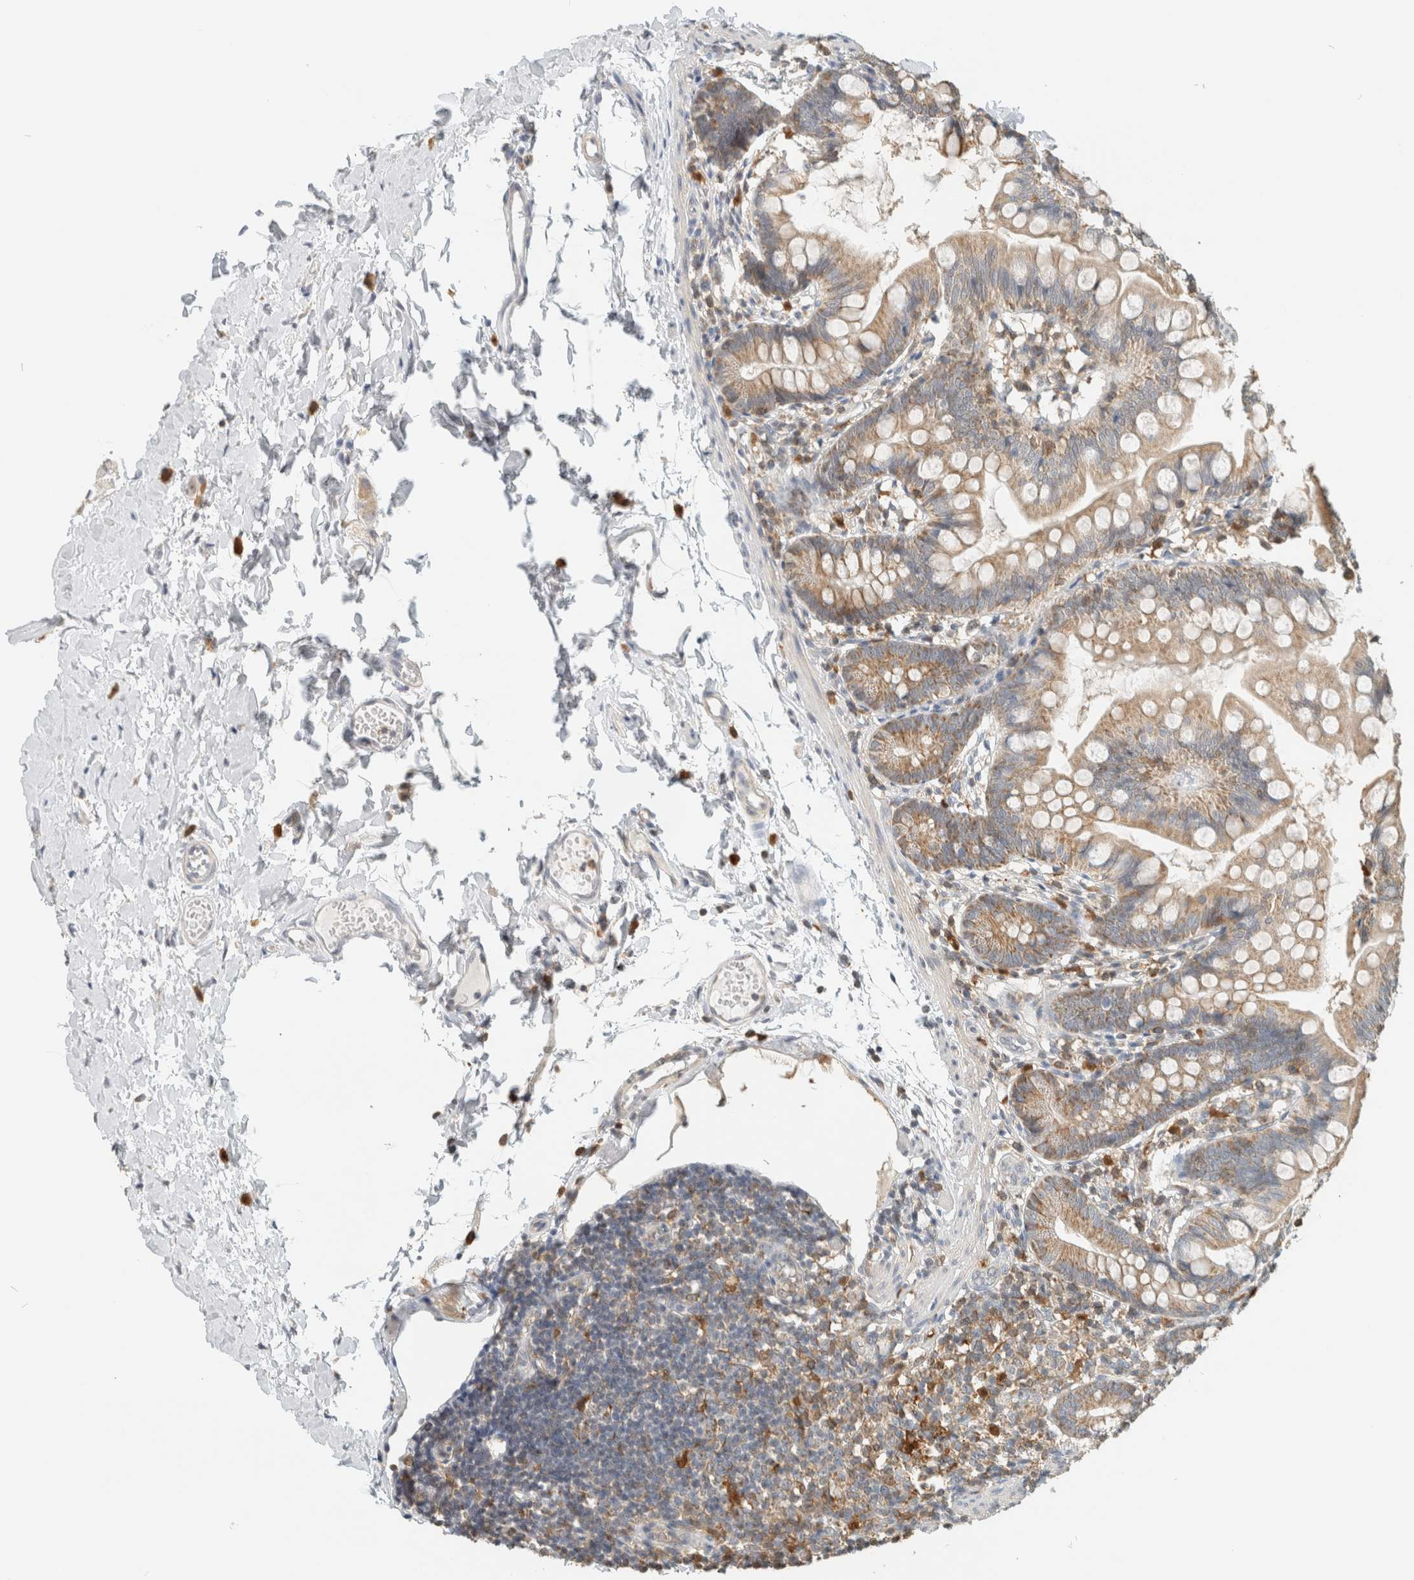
{"staining": {"intensity": "moderate", "quantity": ">75%", "location": "cytoplasmic/membranous"}, "tissue": "small intestine", "cell_type": "Glandular cells", "image_type": "normal", "snomed": [{"axis": "morphology", "description": "Normal tissue, NOS"}, {"axis": "topography", "description": "Small intestine"}], "caption": "DAB (3,3'-diaminobenzidine) immunohistochemical staining of normal small intestine reveals moderate cytoplasmic/membranous protein positivity in about >75% of glandular cells.", "gene": "CAPG", "patient": {"sex": "male", "age": 7}}